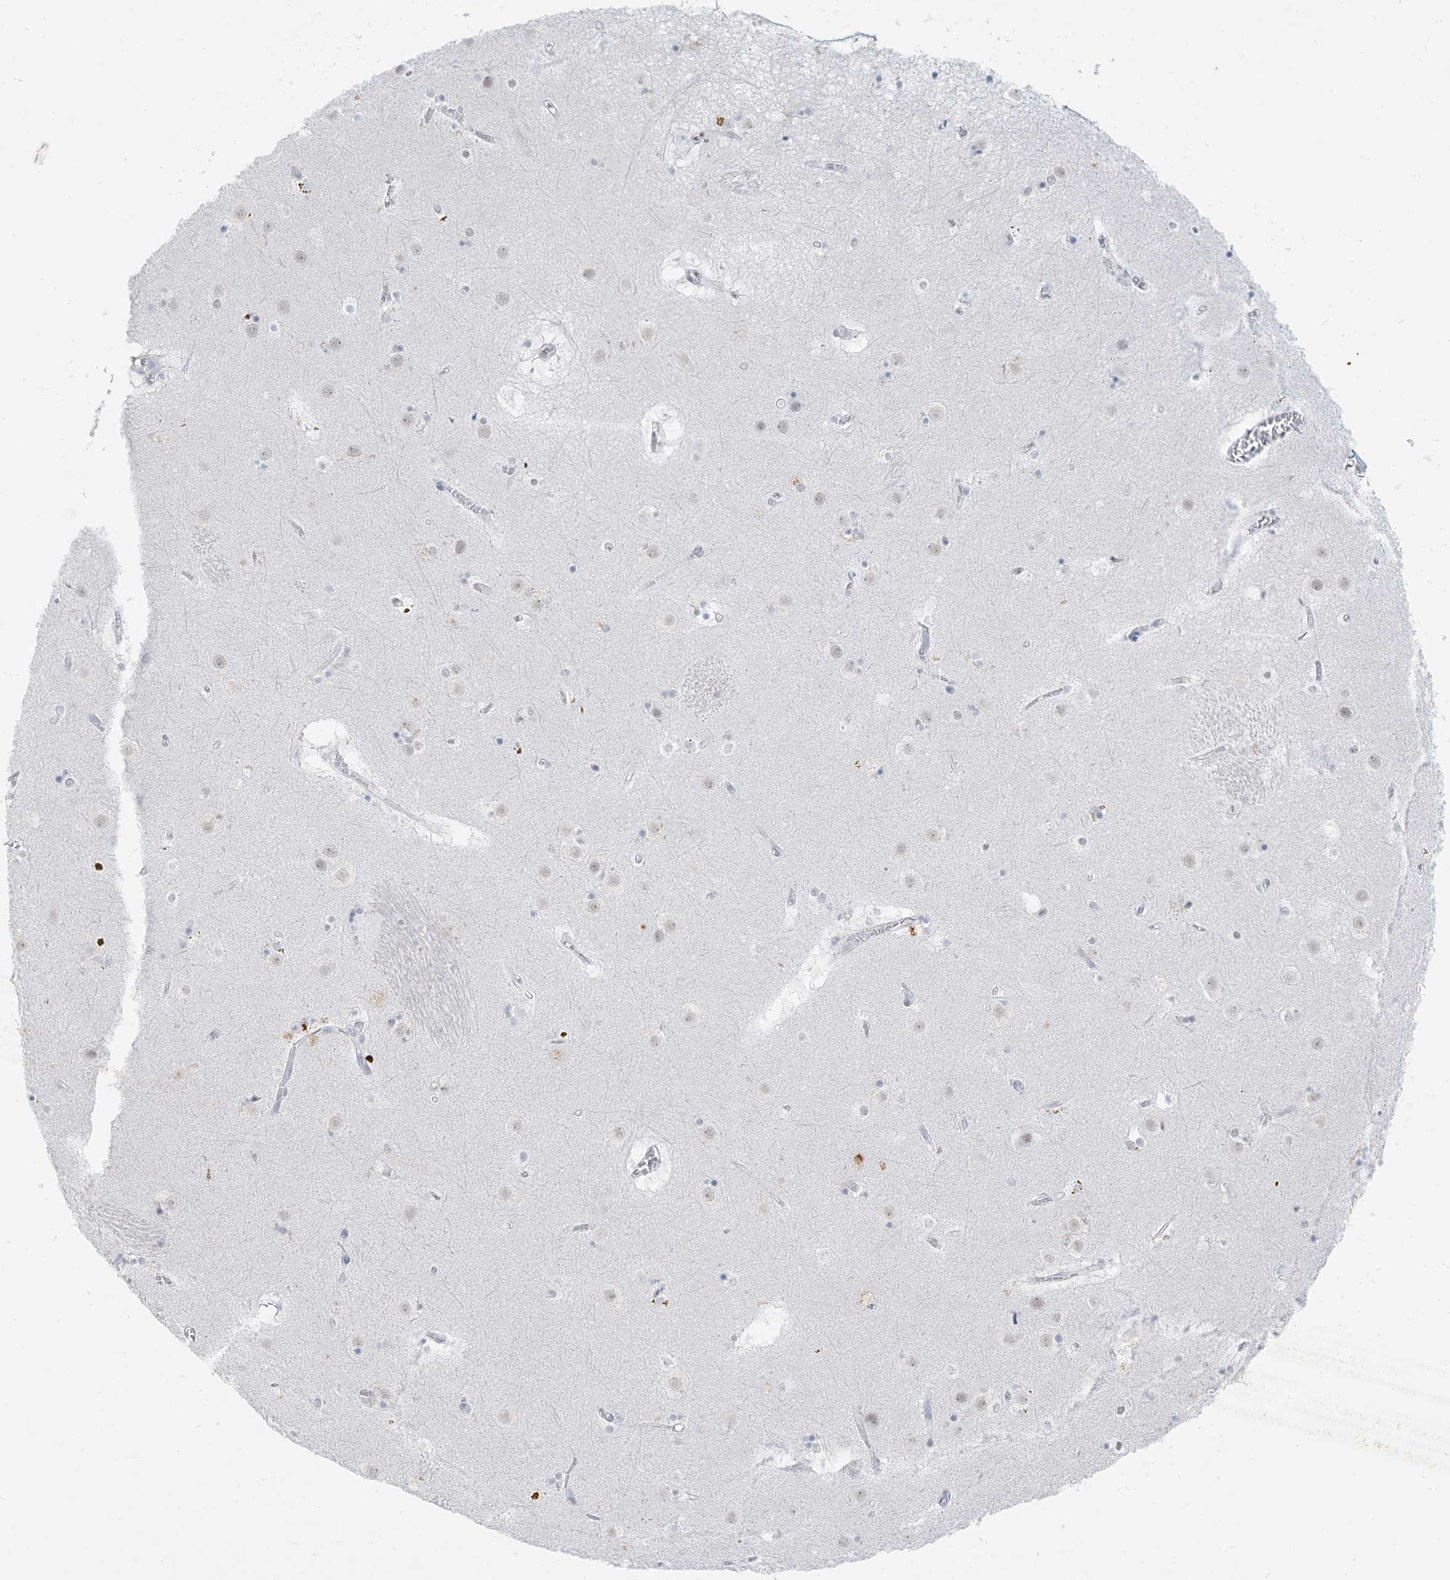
{"staining": {"intensity": "negative", "quantity": "none", "location": "none"}, "tissue": "caudate", "cell_type": "Glial cells", "image_type": "normal", "snomed": [{"axis": "morphology", "description": "Normal tissue, NOS"}, {"axis": "topography", "description": "Lateral ventricle wall"}], "caption": "Photomicrograph shows no protein staining in glial cells of normal caudate.", "gene": "SCML1", "patient": {"sex": "male", "age": 70}}